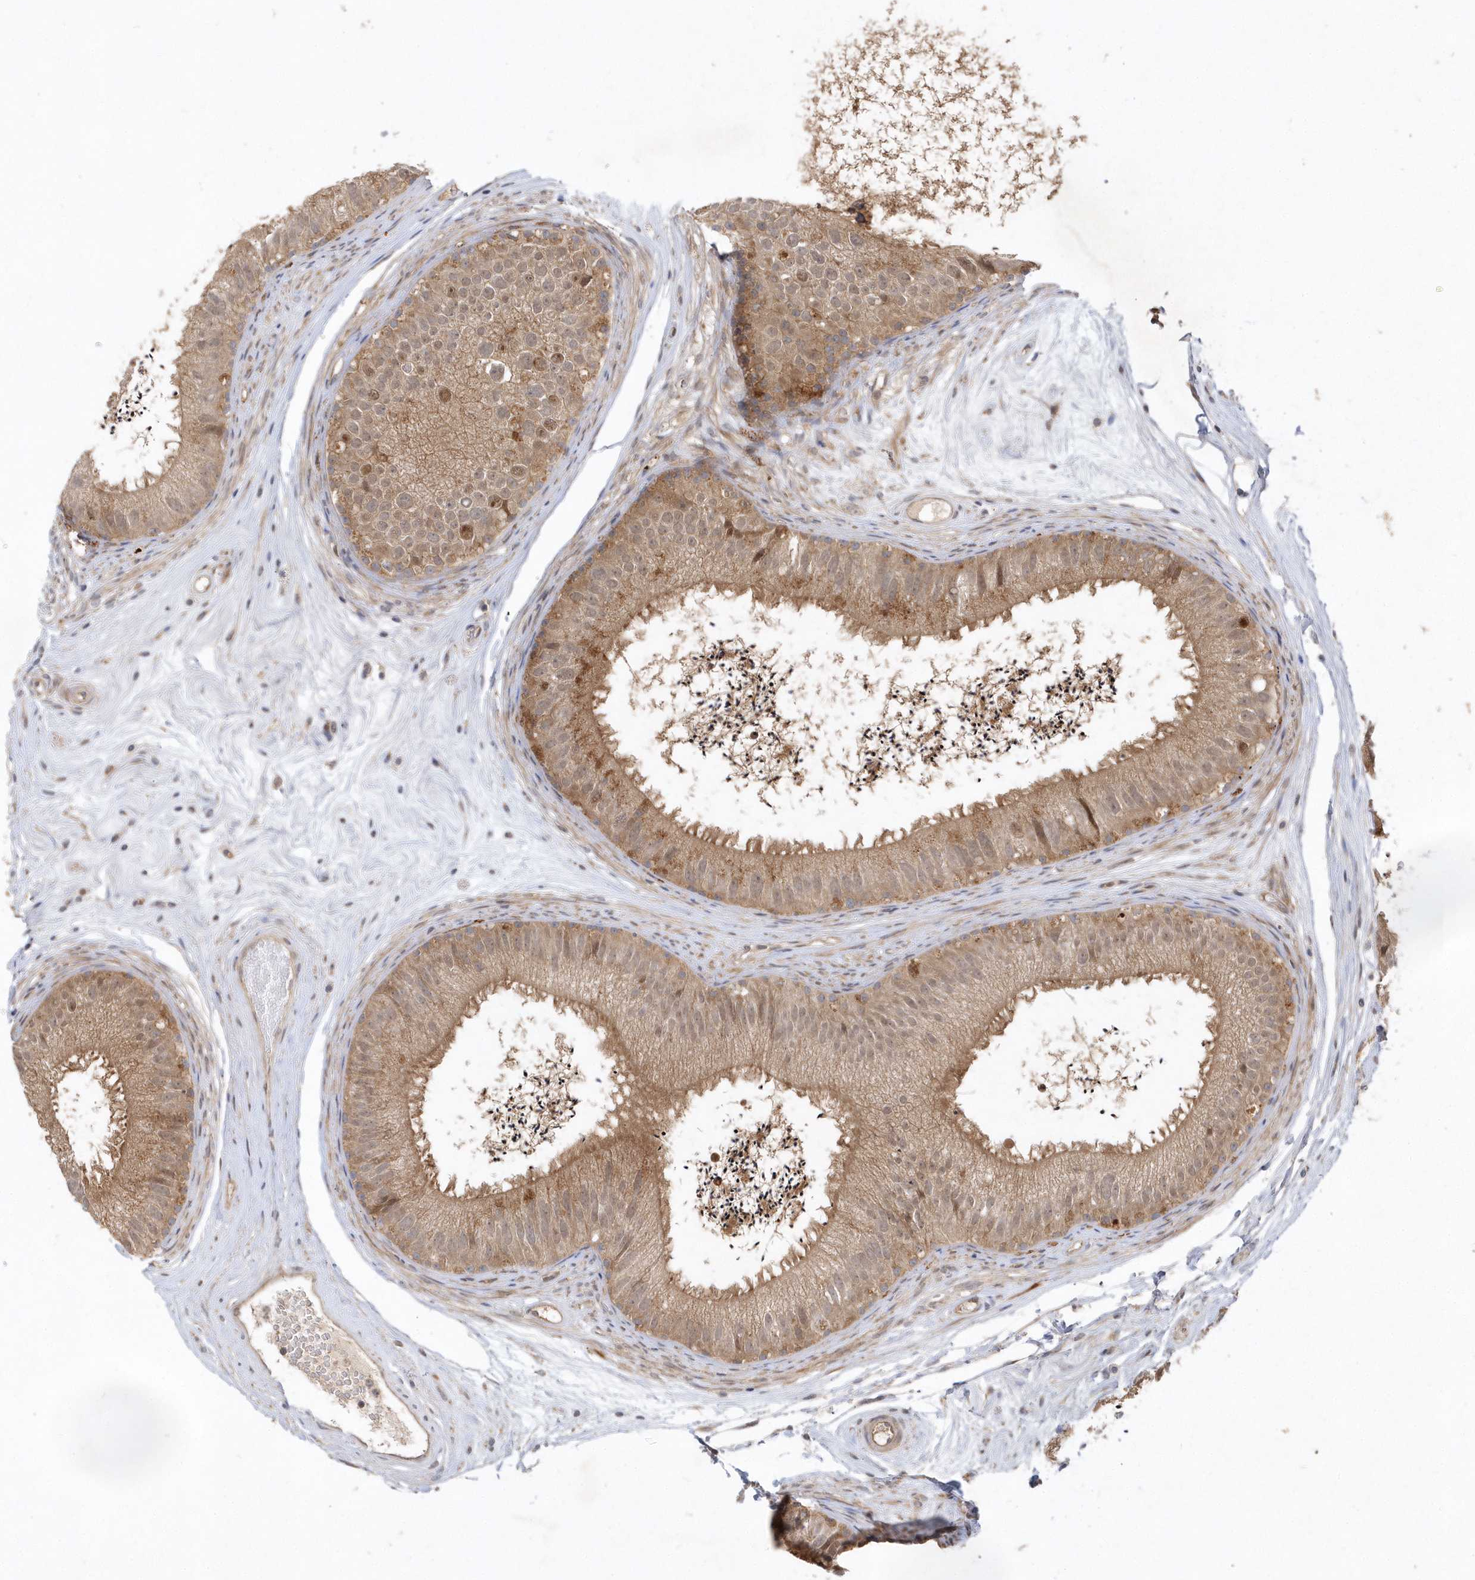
{"staining": {"intensity": "moderate", "quantity": ">75%", "location": "cytoplasmic/membranous,nuclear"}, "tissue": "epididymis", "cell_type": "Glandular cells", "image_type": "normal", "snomed": [{"axis": "morphology", "description": "Normal tissue, NOS"}, {"axis": "topography", "description": "Epididymis"}], "caption": "Epididymis stained with DAB immunohistochemistry (IHC) exhibits medium levels of moderate cytoplasmic/membranous,nuclear positivity in about >75% of glandular cells. The staining is performed using DAB (3,3'-diaminobenzidine) brown chromogen to label protein expression. The nuclei are counter-stained blue using hematoxylin.", "gene": "GFM2", "patient": {"sex": "male", "age": 77}}